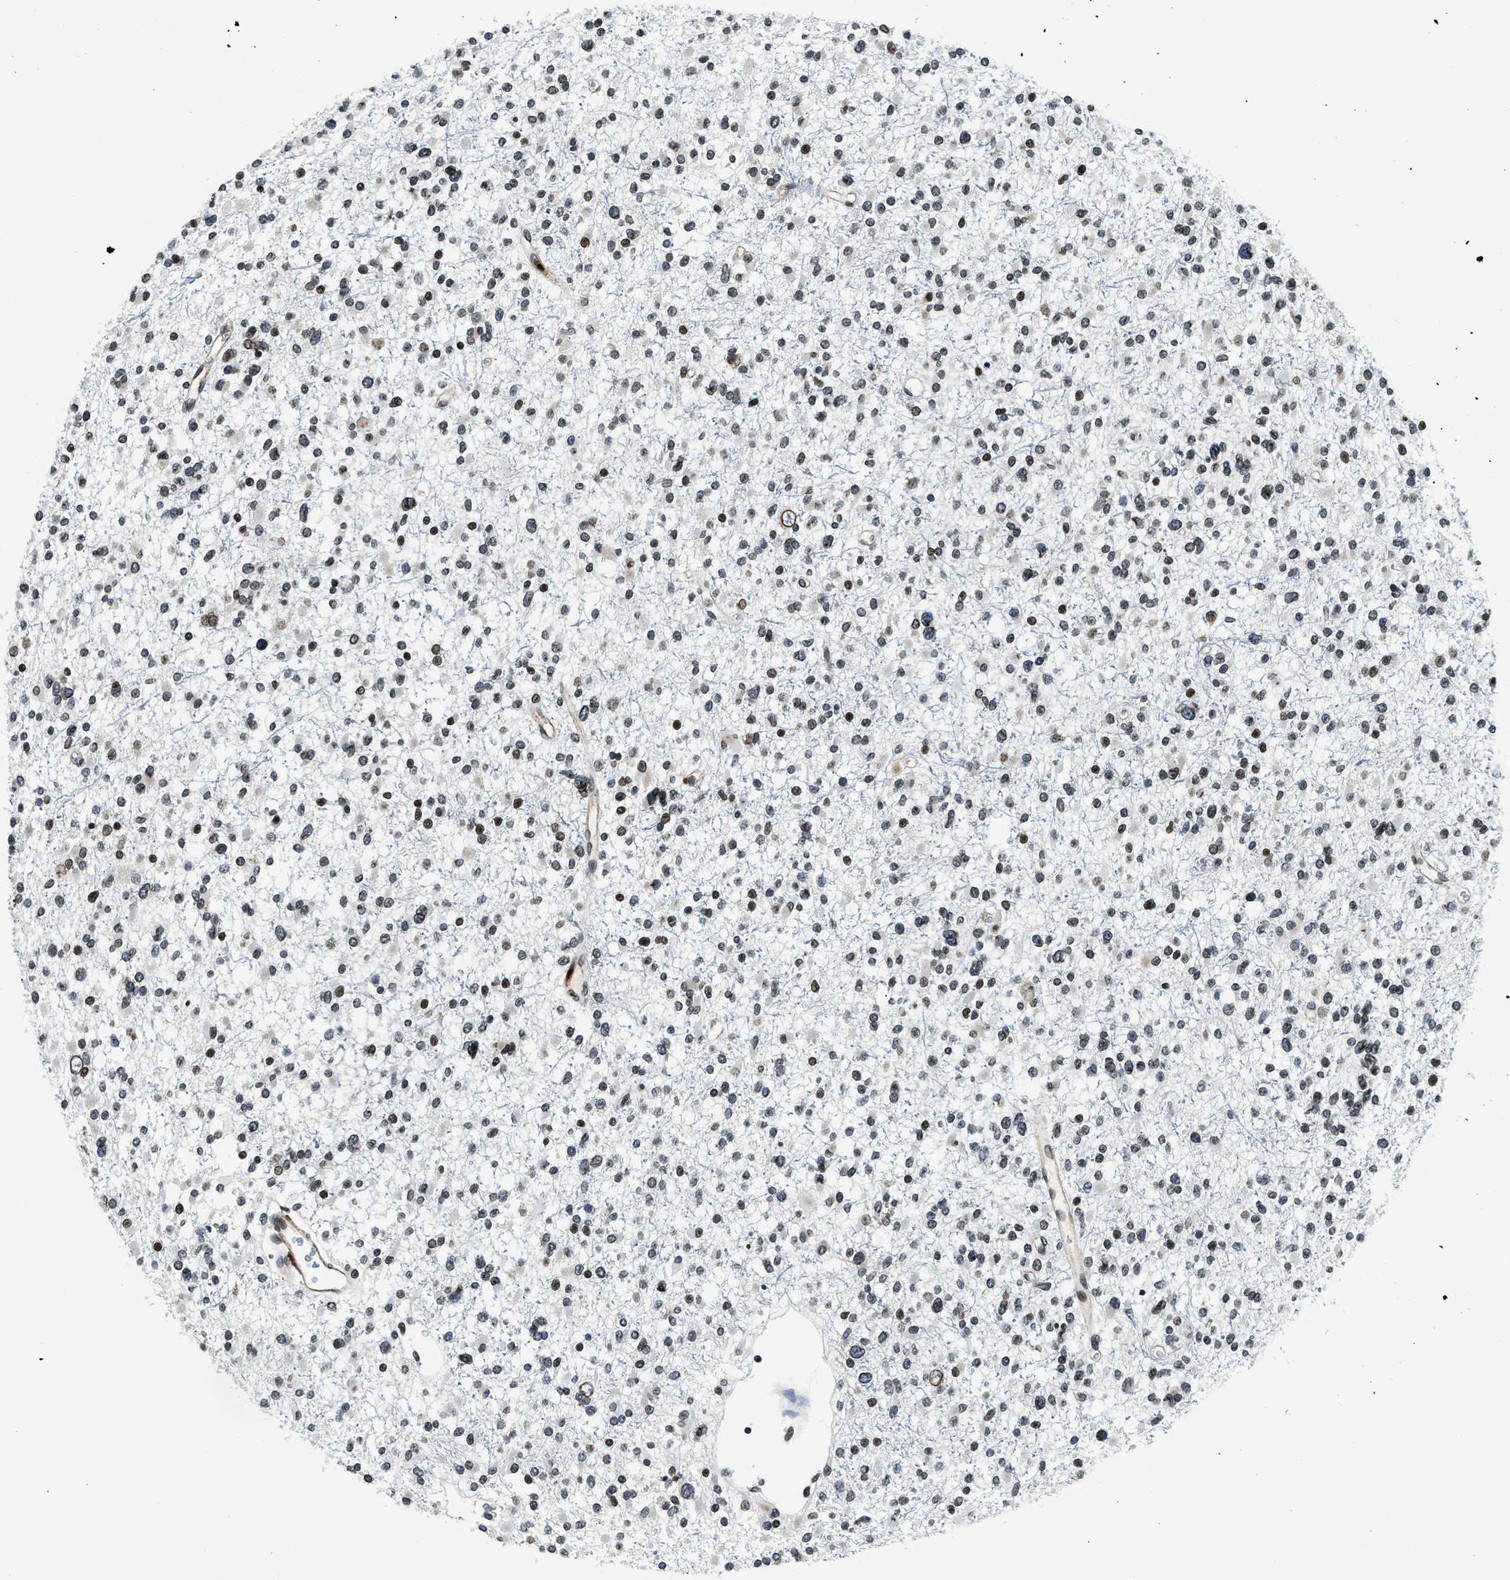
{"staining": {"intensity": "moderate", "quantity": ">75%", "location": "nuclear"}, "tissue": "glioma", "cell_type": "Tumor cells", "image_type": "cancer", "snomed": [{"axis": "morphology", "description": "Glioma, malignant, Low grade"}, {"axis": "topography", "description": "Brain"}], "caption": "A photomicrograph of glioma stained for a protein exhibits moderate nuclear brown staining in tumor cells.", "gene": "ZC3HC1", "patient": {"sex": "female", "age": 22}}